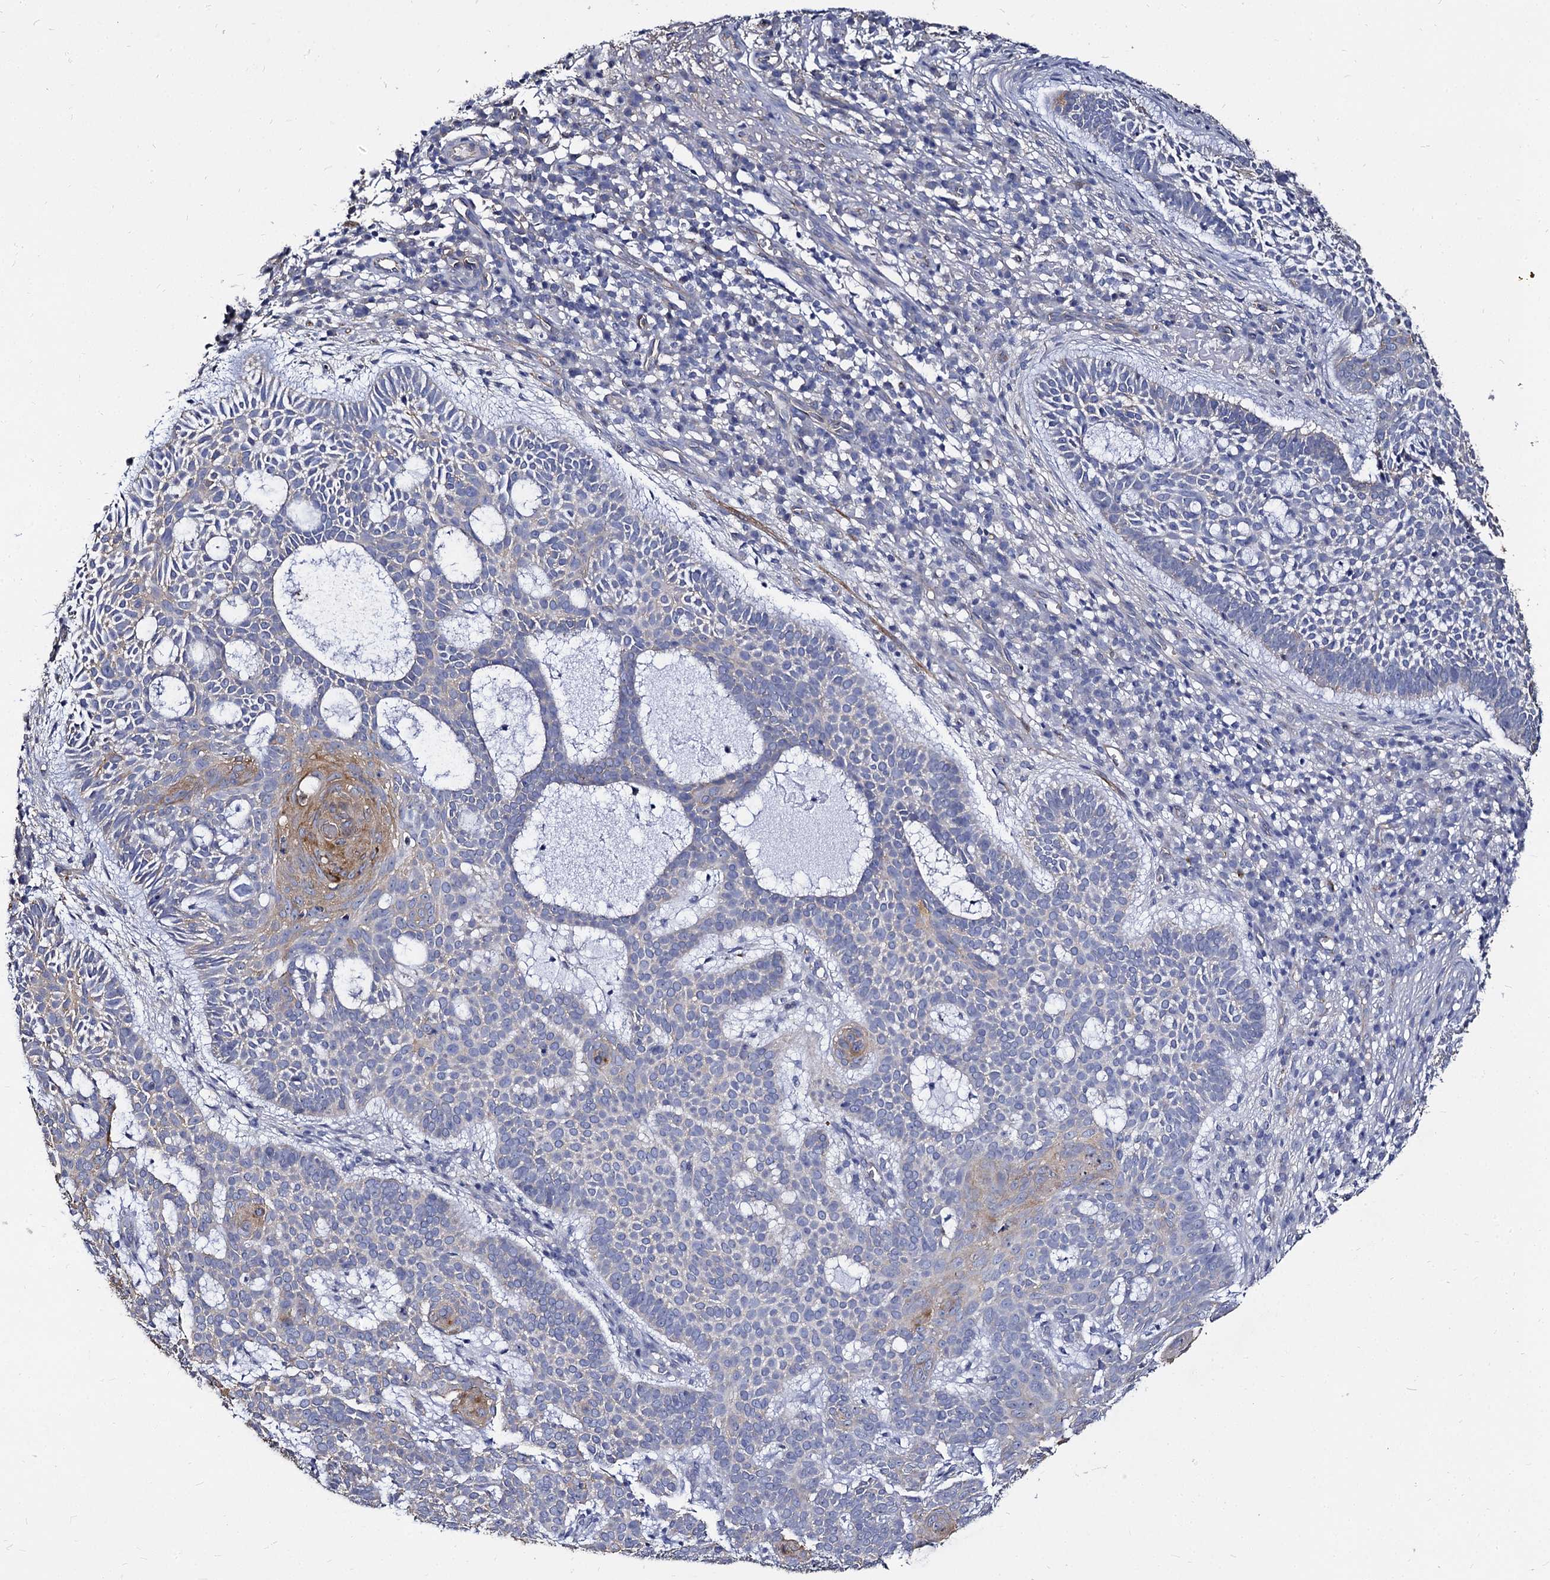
{"staining": {"intensity": "weak", "quantity": "<25%", "location": "cytoplasmic/membranous"}, "tissue": "skin cancer", "cell_type": "Tumor cells", "image_type": "cancer", "snomed": [{"axis": "morphology", "description": "Basal cell carcinoma"}, {"axis": "topography", "description": "Skin"}], "caption": "Protein analysis of basal cell carcinoma (skin) shows no significant positivity in tumor cells.", "gene": "CBFB", "patient": {"sex": "male", "age": 85}}